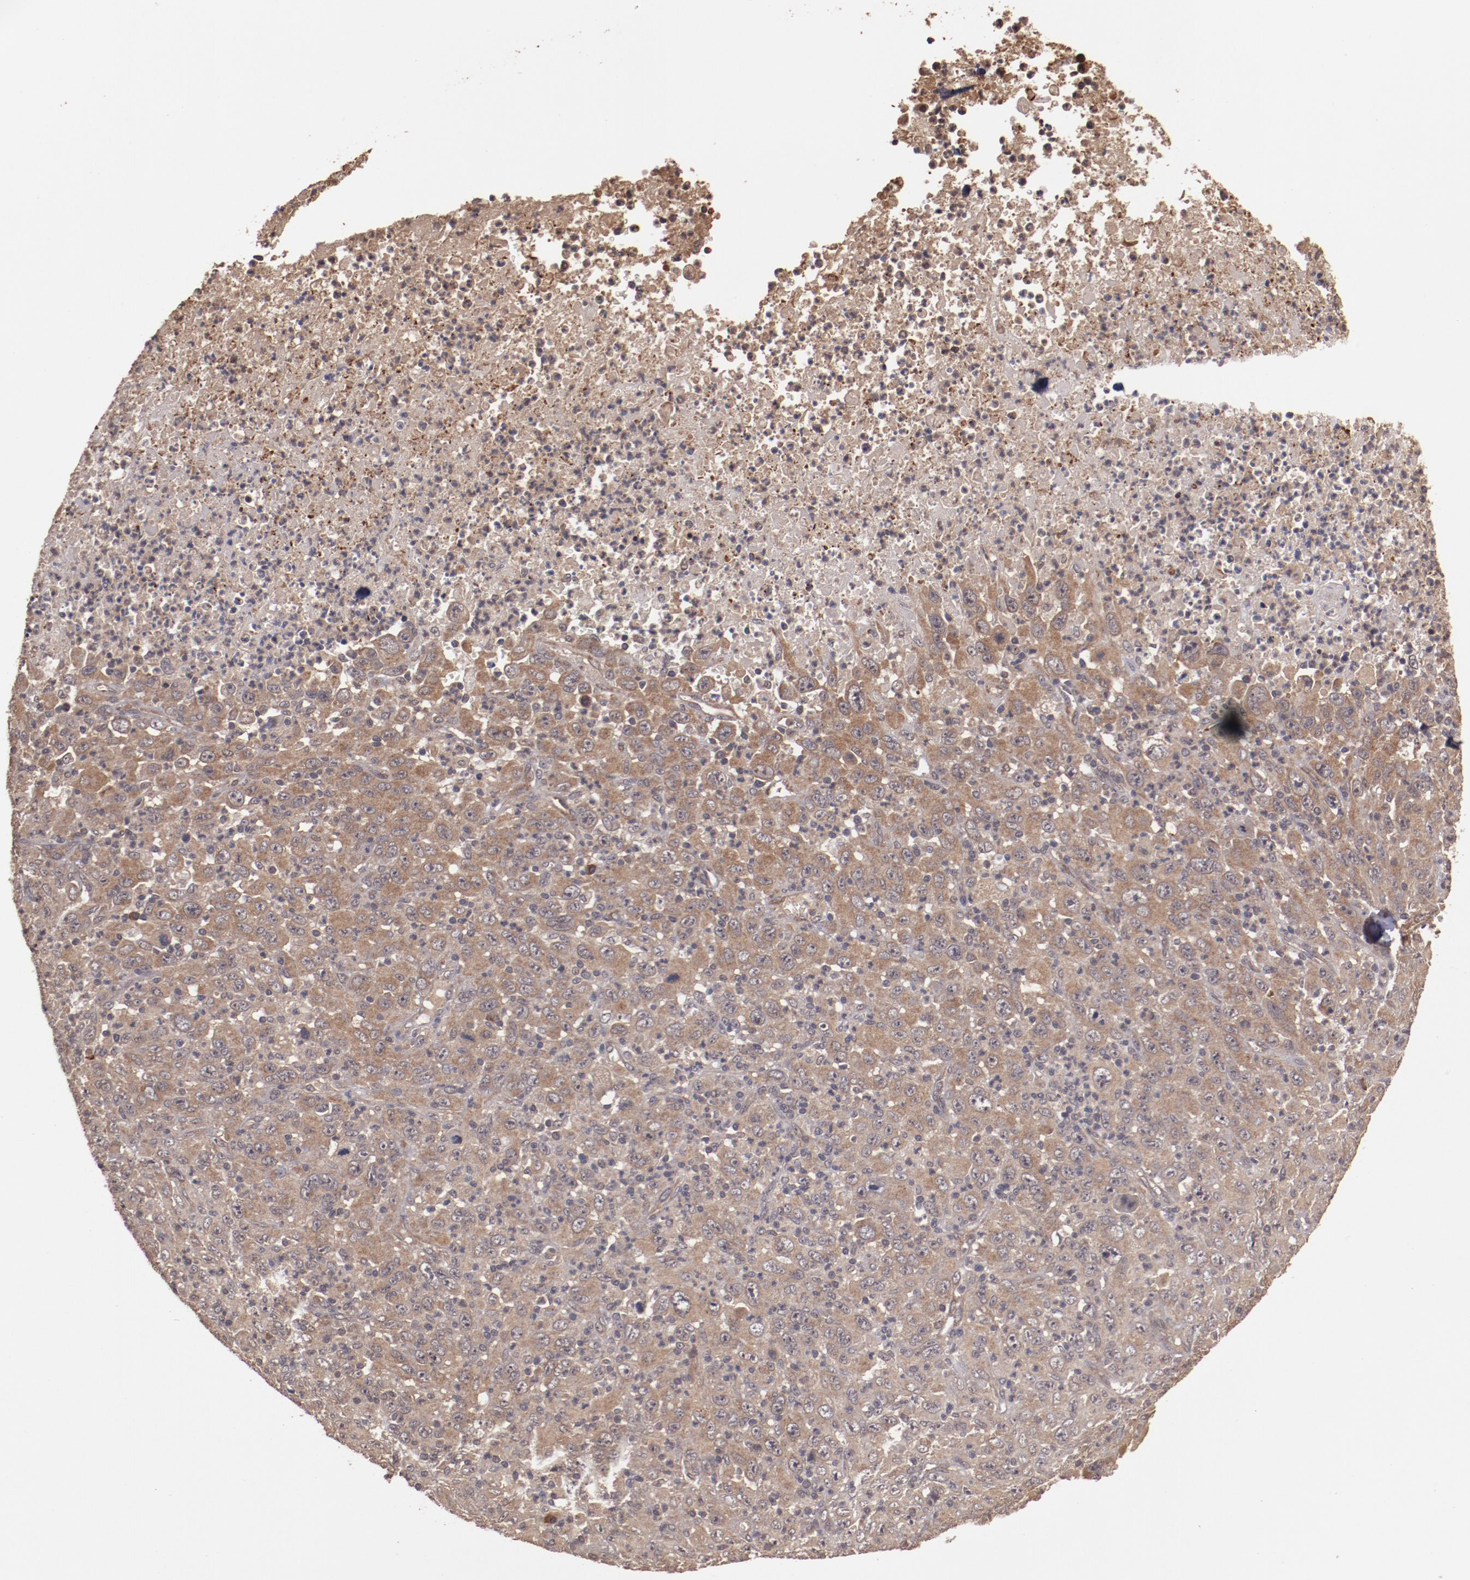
{"staining": {"intensity": "moderate", "quantity": ">75%", "location": "cytoplasmic/membranous"}, "tissue": "melanoma", "cell_type": "Tumor cells", "image_type": "cancer", "snomed": [{"axis": "morphology", "description": "Malignant melanoma, Metastatic site"}, {"axis": "topography", "description": "Skin"}], "caption": "Melanoma tissue exhibits moderate cytoplasmic/membranous expression in approximately >75% of tumor cells, visualized by immunohistochemistry.", "gene": "TXNDC16", "patient": {"sex": "female", "age": 56}}